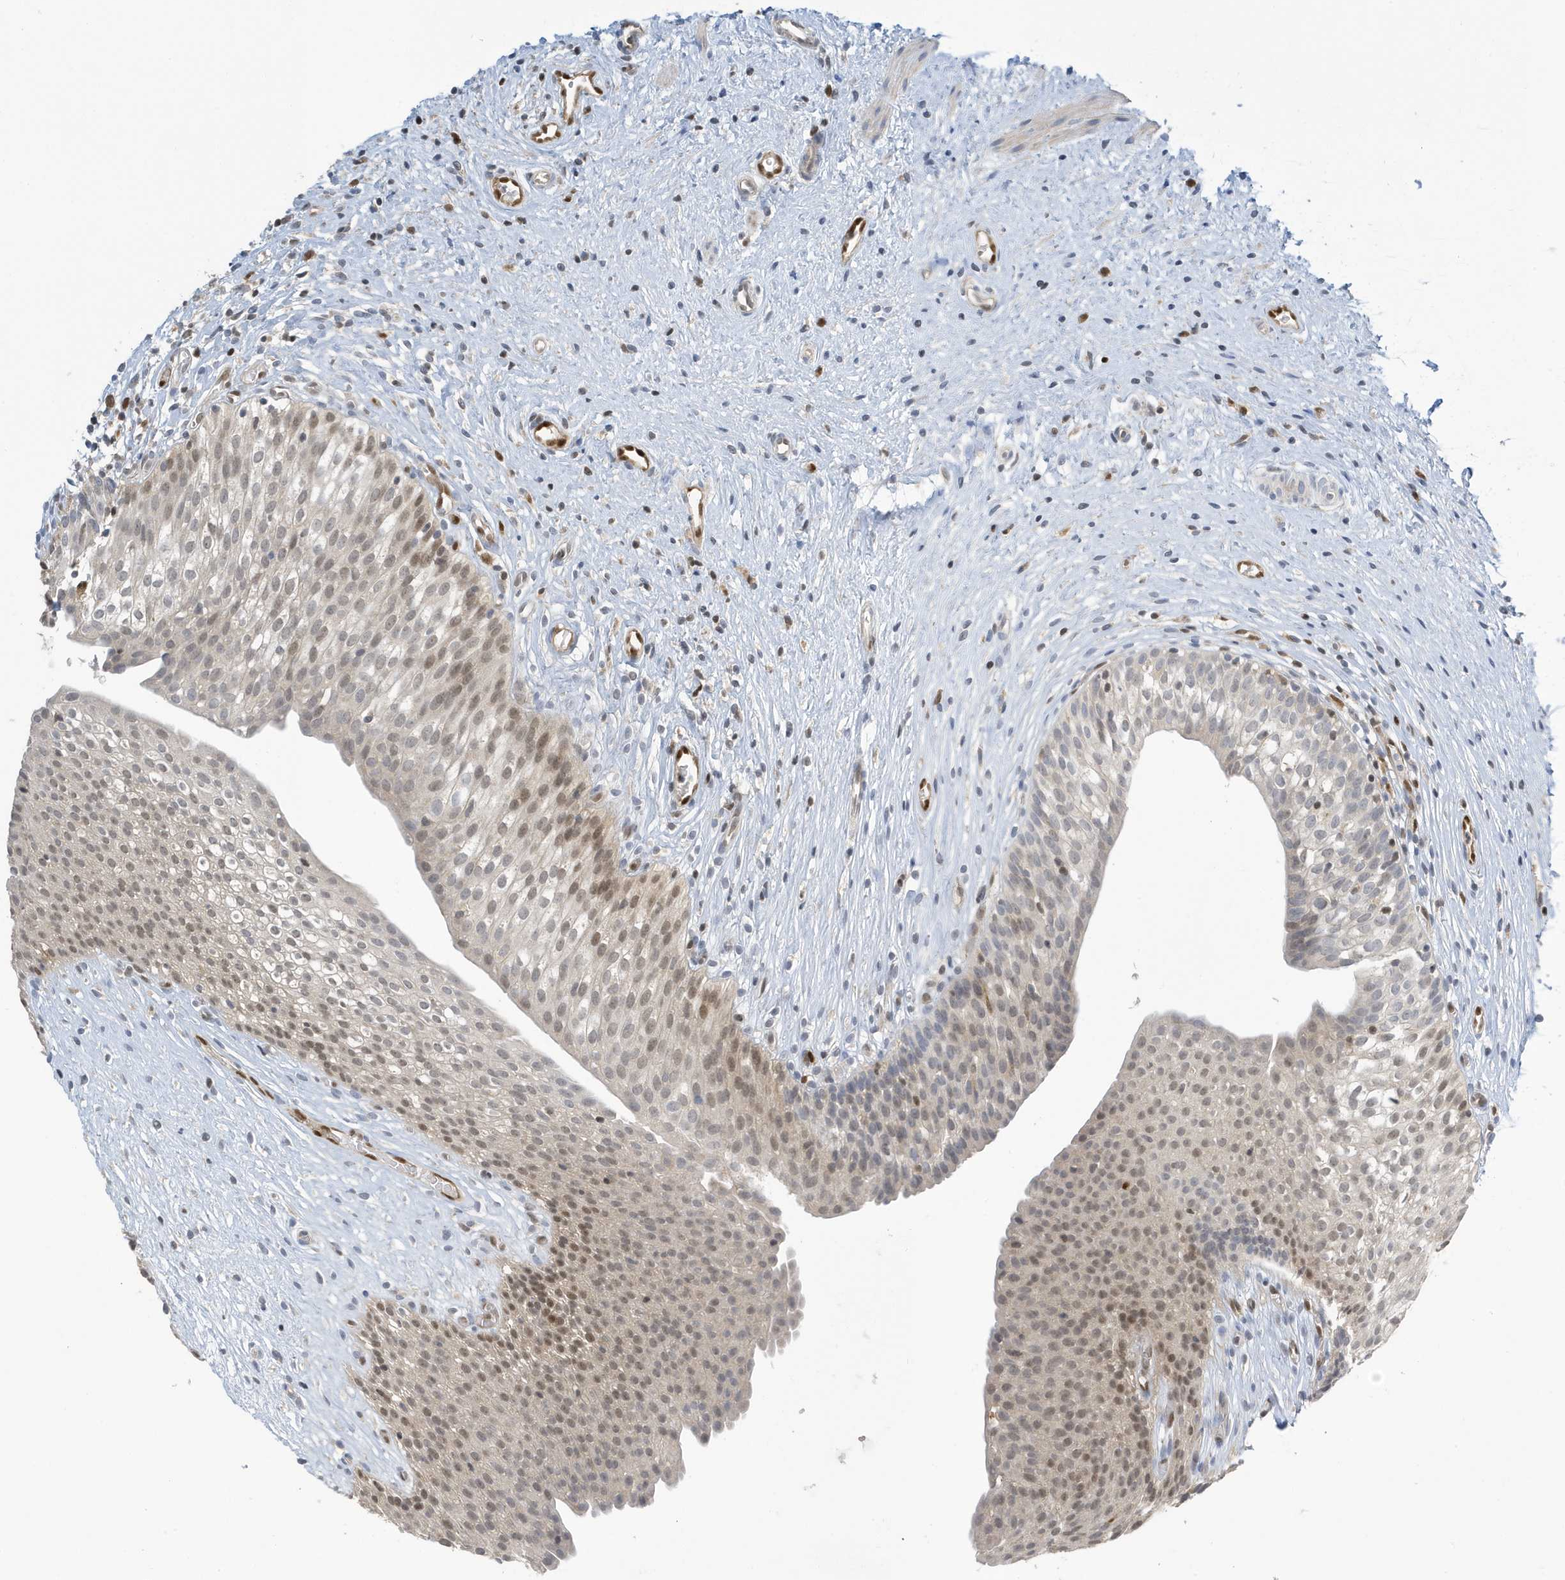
{"staining": {"intensity": "moderate", "quantity": "25%-75%", "location": "cytoplasmic/membranous,nuclear"}, "tissue": "urinary bladder", "cell_type": "Urothelial cells", "image_type": "normal", "snomed": [{"axis": "morphology", "description": "Normal tissue, NOS"}, {"axis": "topography", "description": "Urinary bladder"}], "caption": "The histopathology image shows a brown stain indicating the presence of a protein in the cytoplasmic/membranous,nuclear of urothelial cells in urinary bladder. The staining was performed using DAB, with brown indicating positive protein expression. Nuclei are stained blue with hematoxylin.", "gene": "NCOA7", "patient": {"sex": "male", "age": 1}}